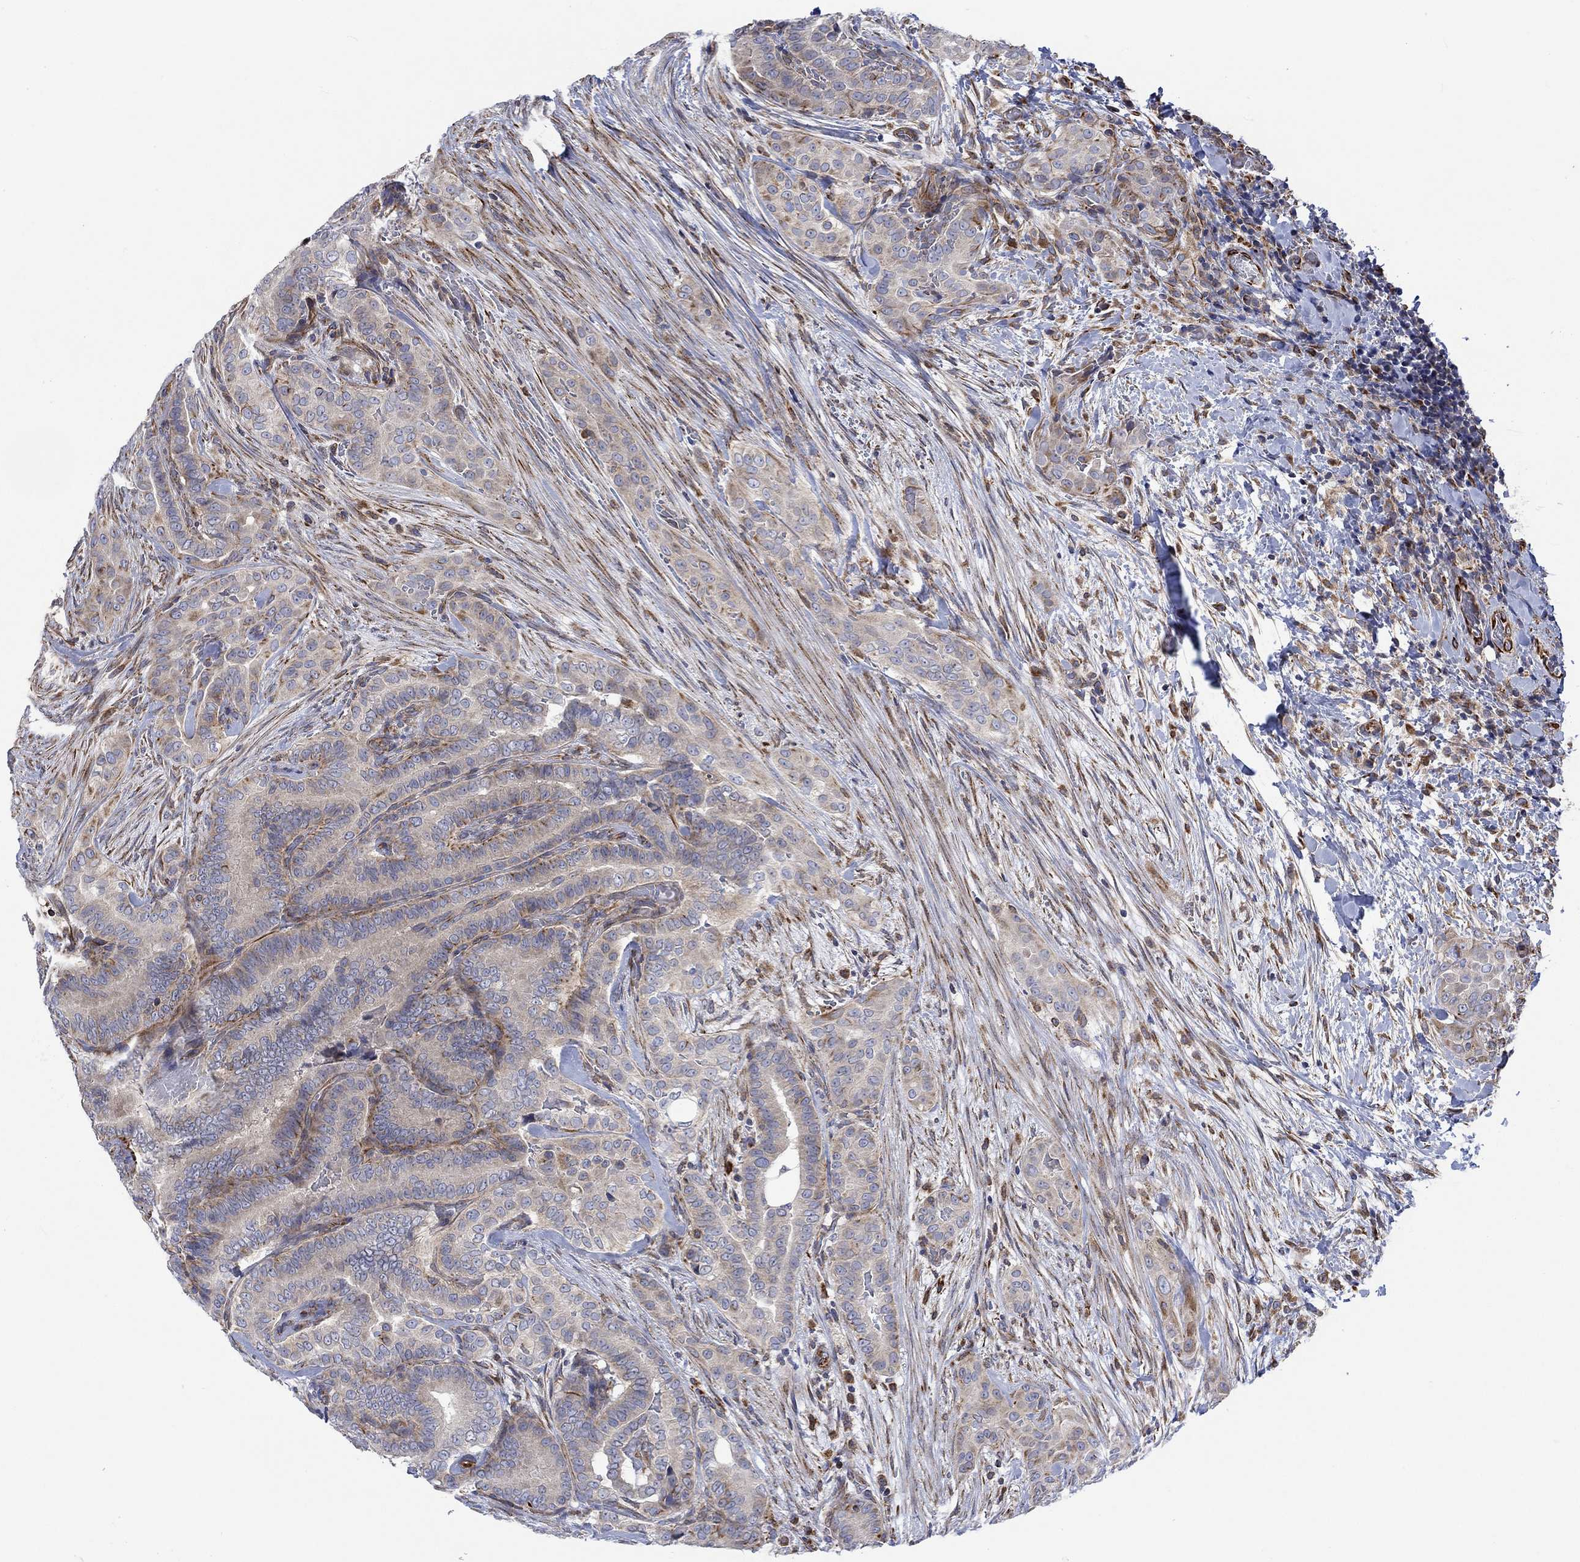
{"staining": {"intensity": "weak", "quantity": "<25%", "location": "cytoplasmic/membranous"}, "tissue": "thyroid cancer", "cell_type": "Tumor cells", "image_type": "cancer", "snomed": [{"axis": "morphology", "description": "Papillary adenocarcinoma, NOS"}, {"axis": "topography", "description": "Thyroid gland"}], "caption": "This is an immunohistochemistry (IHC) micrograph of thyroid cancer. There is no staining in tumor cells.", "gene": "CAMK1D", "patient": {"sex": "male", "age": 61}}